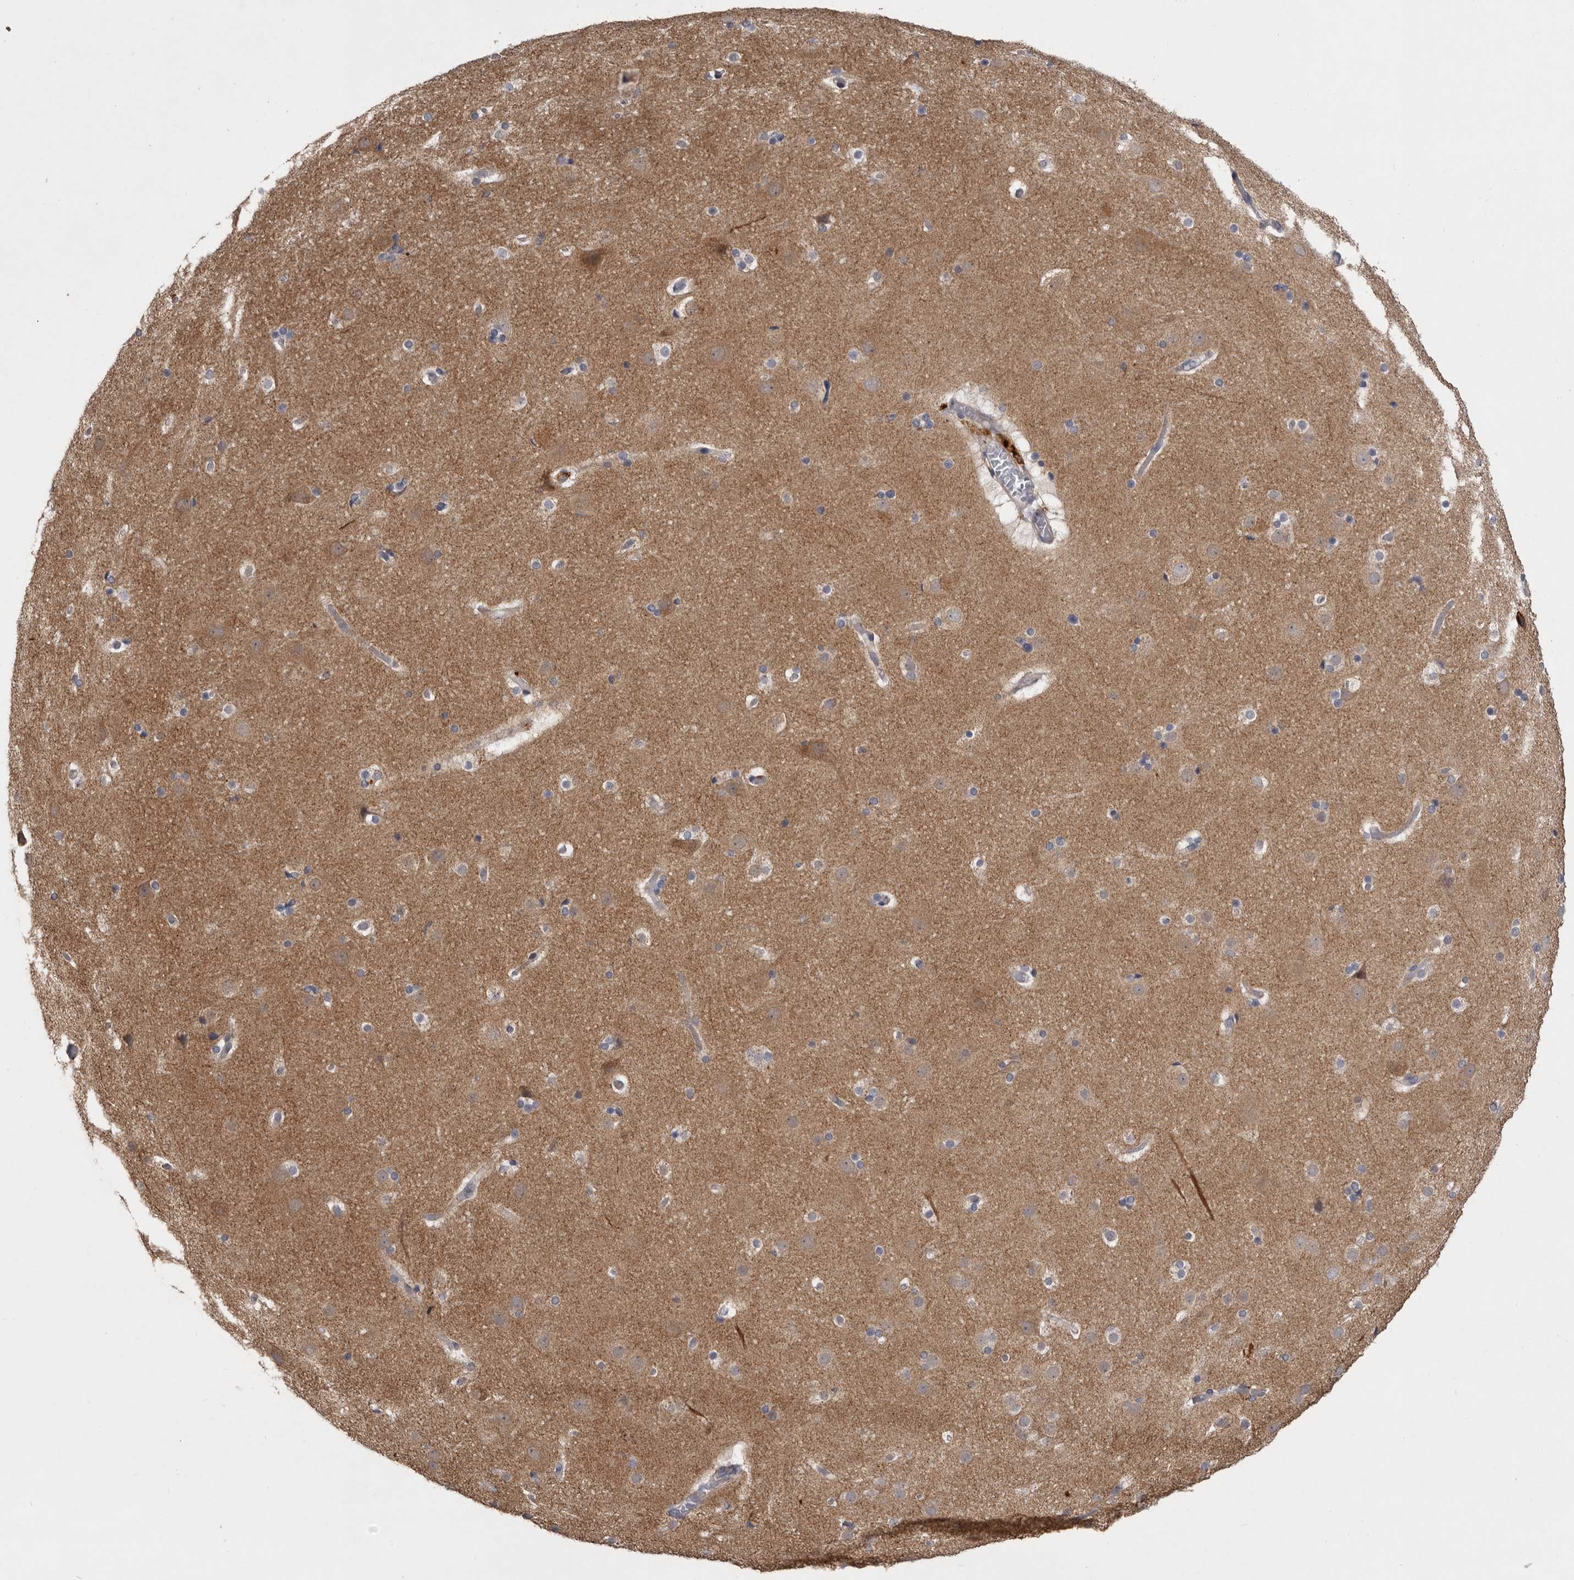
{"staining": {"intensity": "negative", "quantity": "none", "location": "none"}, "tissue": "cerebral cortex", "cell_type": "Endothelial cells", "image_type": "normal", "snomed": [{"axis": "morphology", "description": "Normal tissue, NOS"}, {"axis": "topography", "description": "Cerebral cortex"}], "caption": "Immunohistochemistry of unremarkable cerebral cortex displays no expression in endothelial cells.", "gene": "WDR47", "patient": {"sex": "male", "age": 57}}